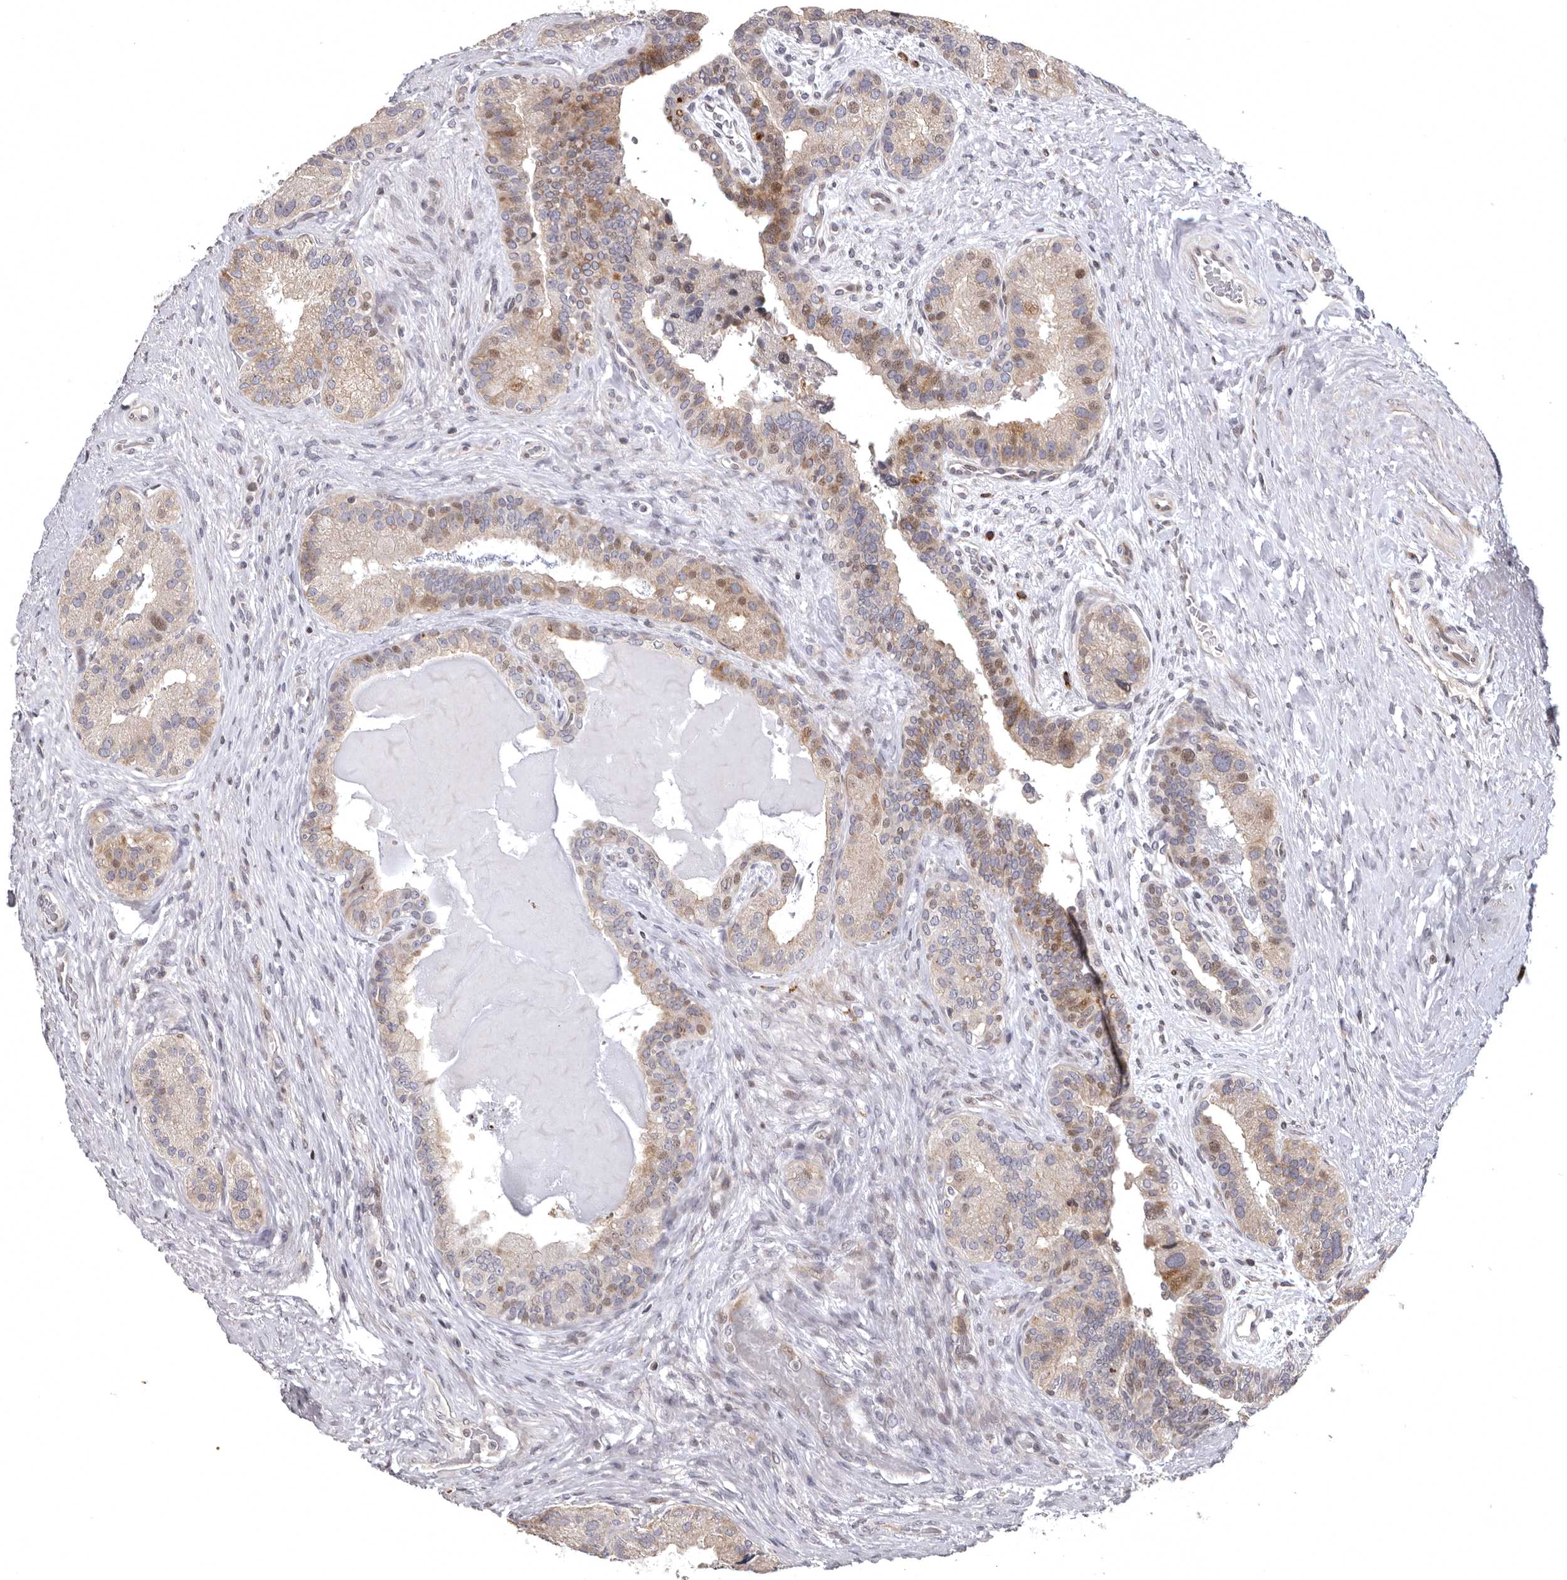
{"staining": {"intensity": "moderate", "quantity": "25%-75%", "location": "cytoplasmic/membranous,nuclear"}, "tissue": "prostate cancer", "cell_type": "Tumor cells", "image_type": "cancer", "snomed": [{"axis": "morphology", "description": "Adenocarcinoma, High grade"}, {"axis": "topography", "description": "Prostate"}], "caption": "The photomicrograph reveals a brown stain indicating the presence of a protein in the cytoplasmic/membranous and nuclear of tumor cells in prostate high-grade adenocarcinoma.", "gene": "AZIN1", "patient": {"sex": "male", "age": 56}}